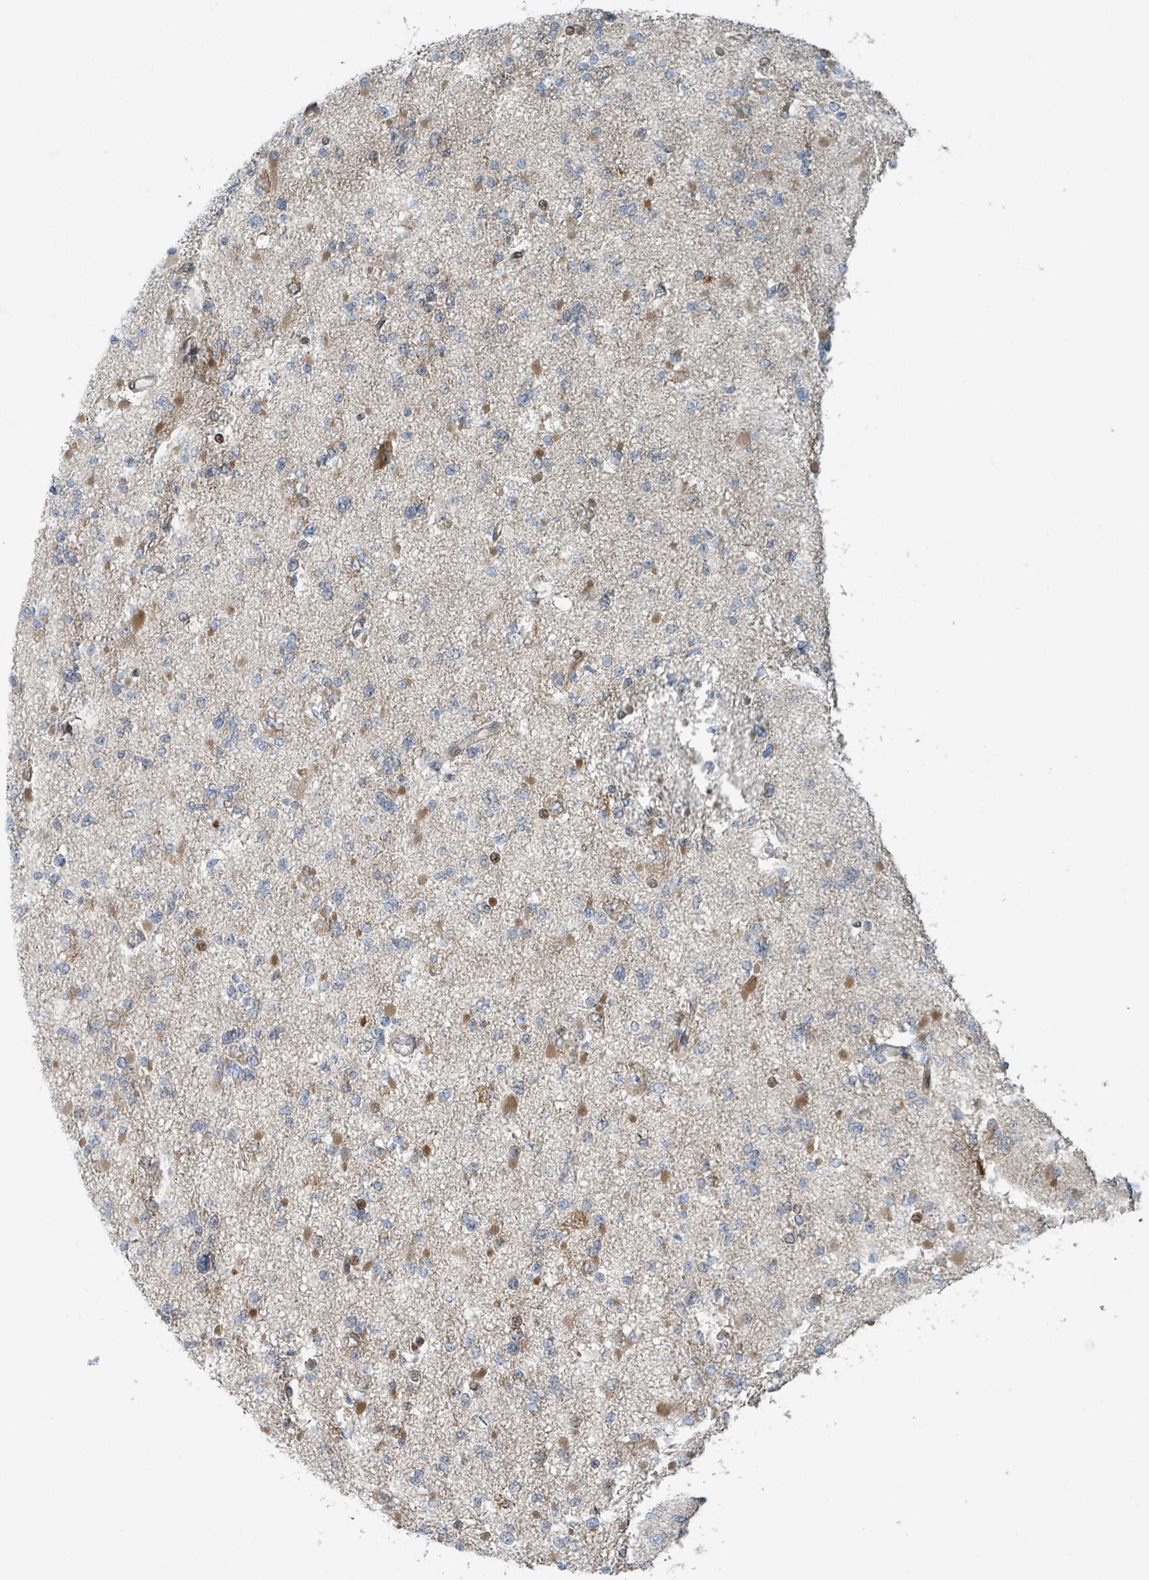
{"staining": {"intensity": "moderate", "quantity": "<25%", "location": "cytoplasmic/membranous"}, "tissue": "glioma", "cell_type": "Tumor cells", "image_type": "cancer", "snomed": [{"axis": "morphology", "description": "Glioma, malignant, Low grade"}, {"axis": "topography", "description": "Brain"}], "caption": "Malignant glioma (low-grade) stained with DAB (3,3'-diaminobenzidine) immunohistochemistry (IHC) shows low levels of moderate cytoplasmic/membranous staining in approximately <25% of tumor cells.", "gene": "RHPN2", "patient": {"sex": "female", "age": 22}}